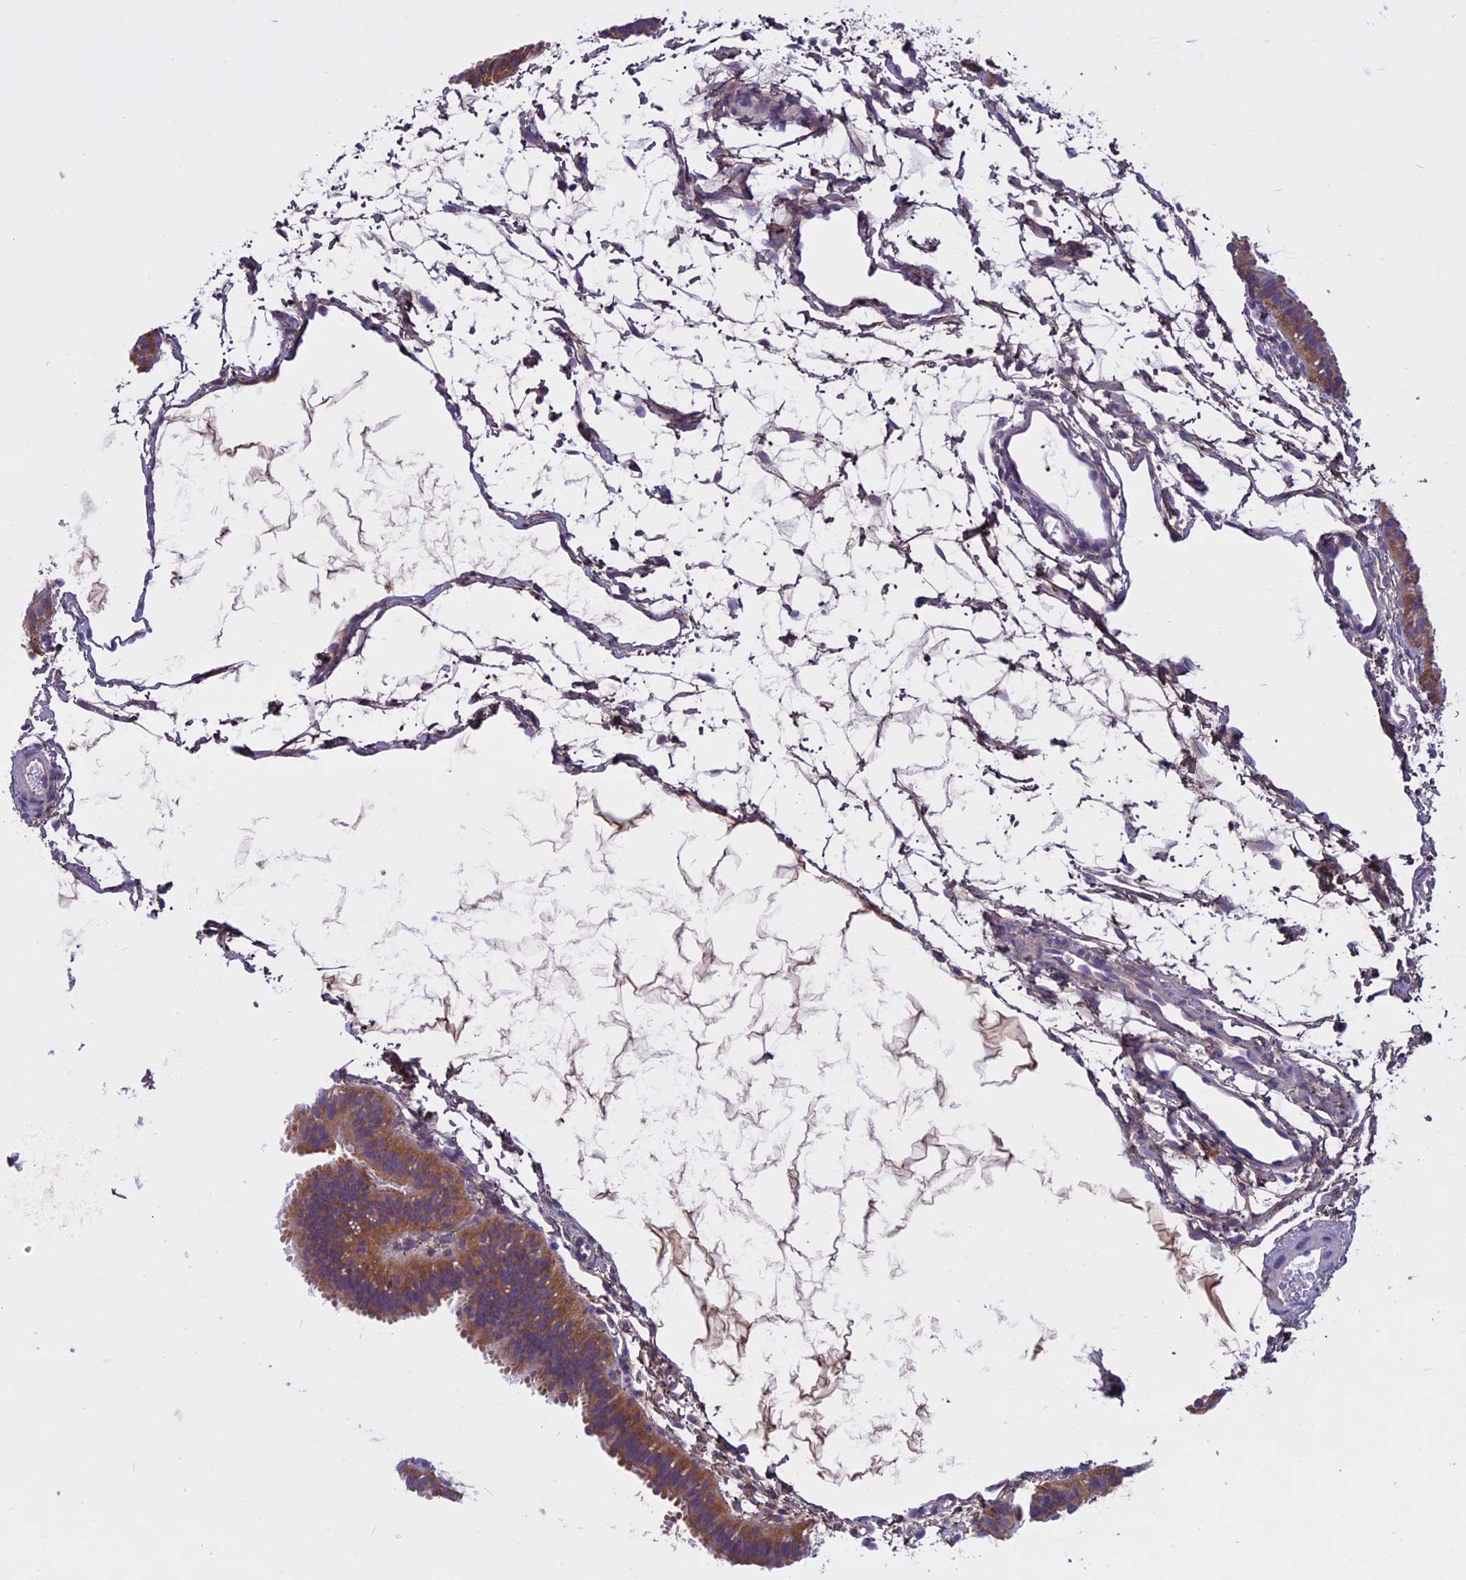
{"staining": {"intensity": "moderate", "quantity": ">75%", "location": "cytoplasmic/membranous"}, "tissue": "fallopian tube", "cell_type": "Glandular cells", "image_type": "normal", "snomed": [{"axis": "morphology", "description": "Normal tissue, NOS"}, {"axis": "topography", "description": "Fallopian tube"}], "caption": "Protein positivity by immunohistochemistry displays moderate cytoplasmic/membranous expression in about >75% of glandular cells in benign fallopian tube.", "gene": "DCTN5", "patient": {"sex": "female", "age": 35}}